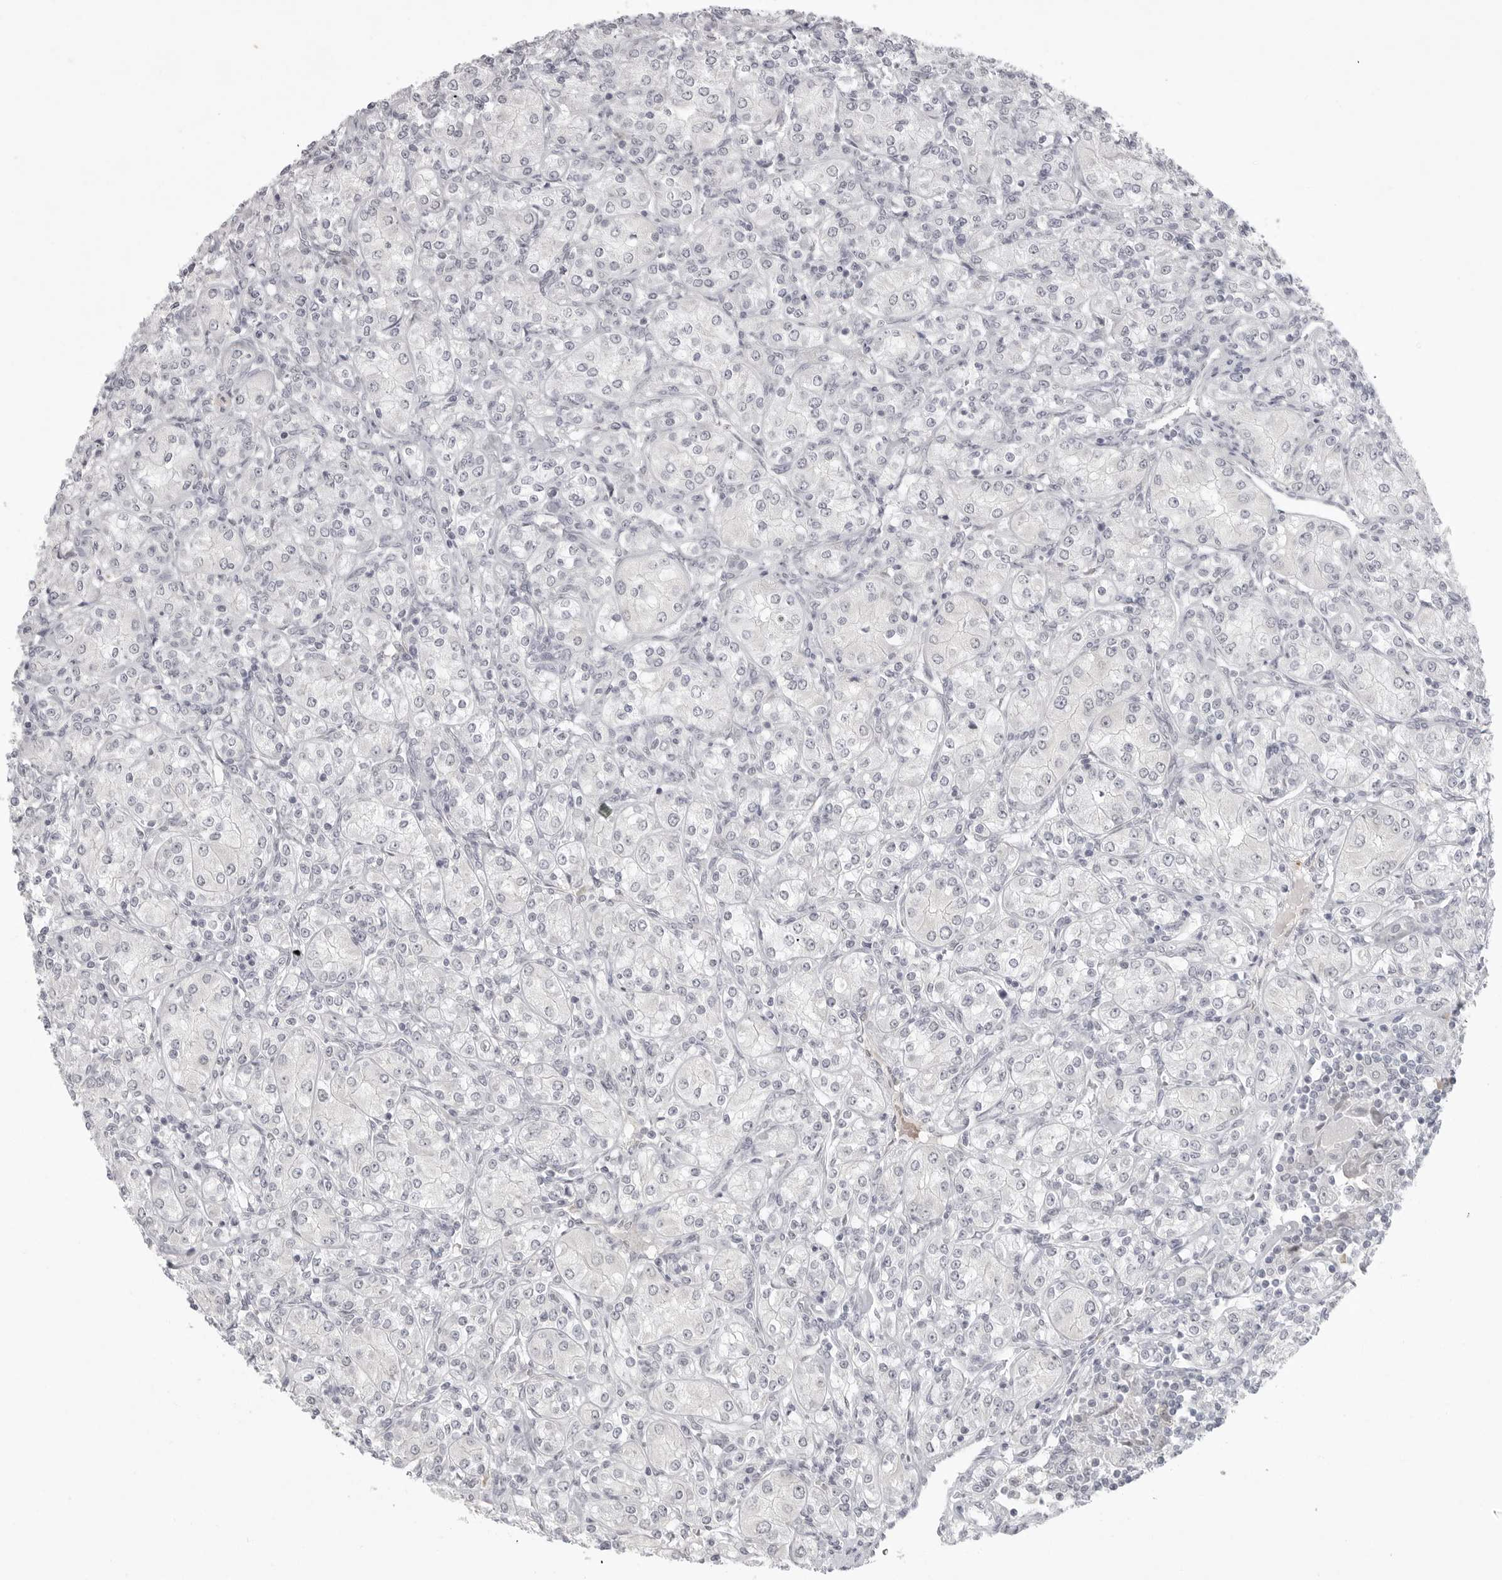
{"staining": {"intensity": "negative", "quantity": "none", "location": "none"}, "tissue": "renal cancer", "cell_type": "Tumor cells", "image_type": "cancer", "snomed": [{"axis": "morphology", "description": "Adenocarcinoma, NOS"}, {"axis": "topography", "description": "Kidney"}], "caption": "IHC photomicrograph of neoplastic tissue: renal cancer (adenocarcinoma) stained with DAB (3,3'-diaminobenzidine) reveals no significant protein expression in tumor cells.", "gene": "TCTN3", "patient": {"sex": "male", "age": 77}}